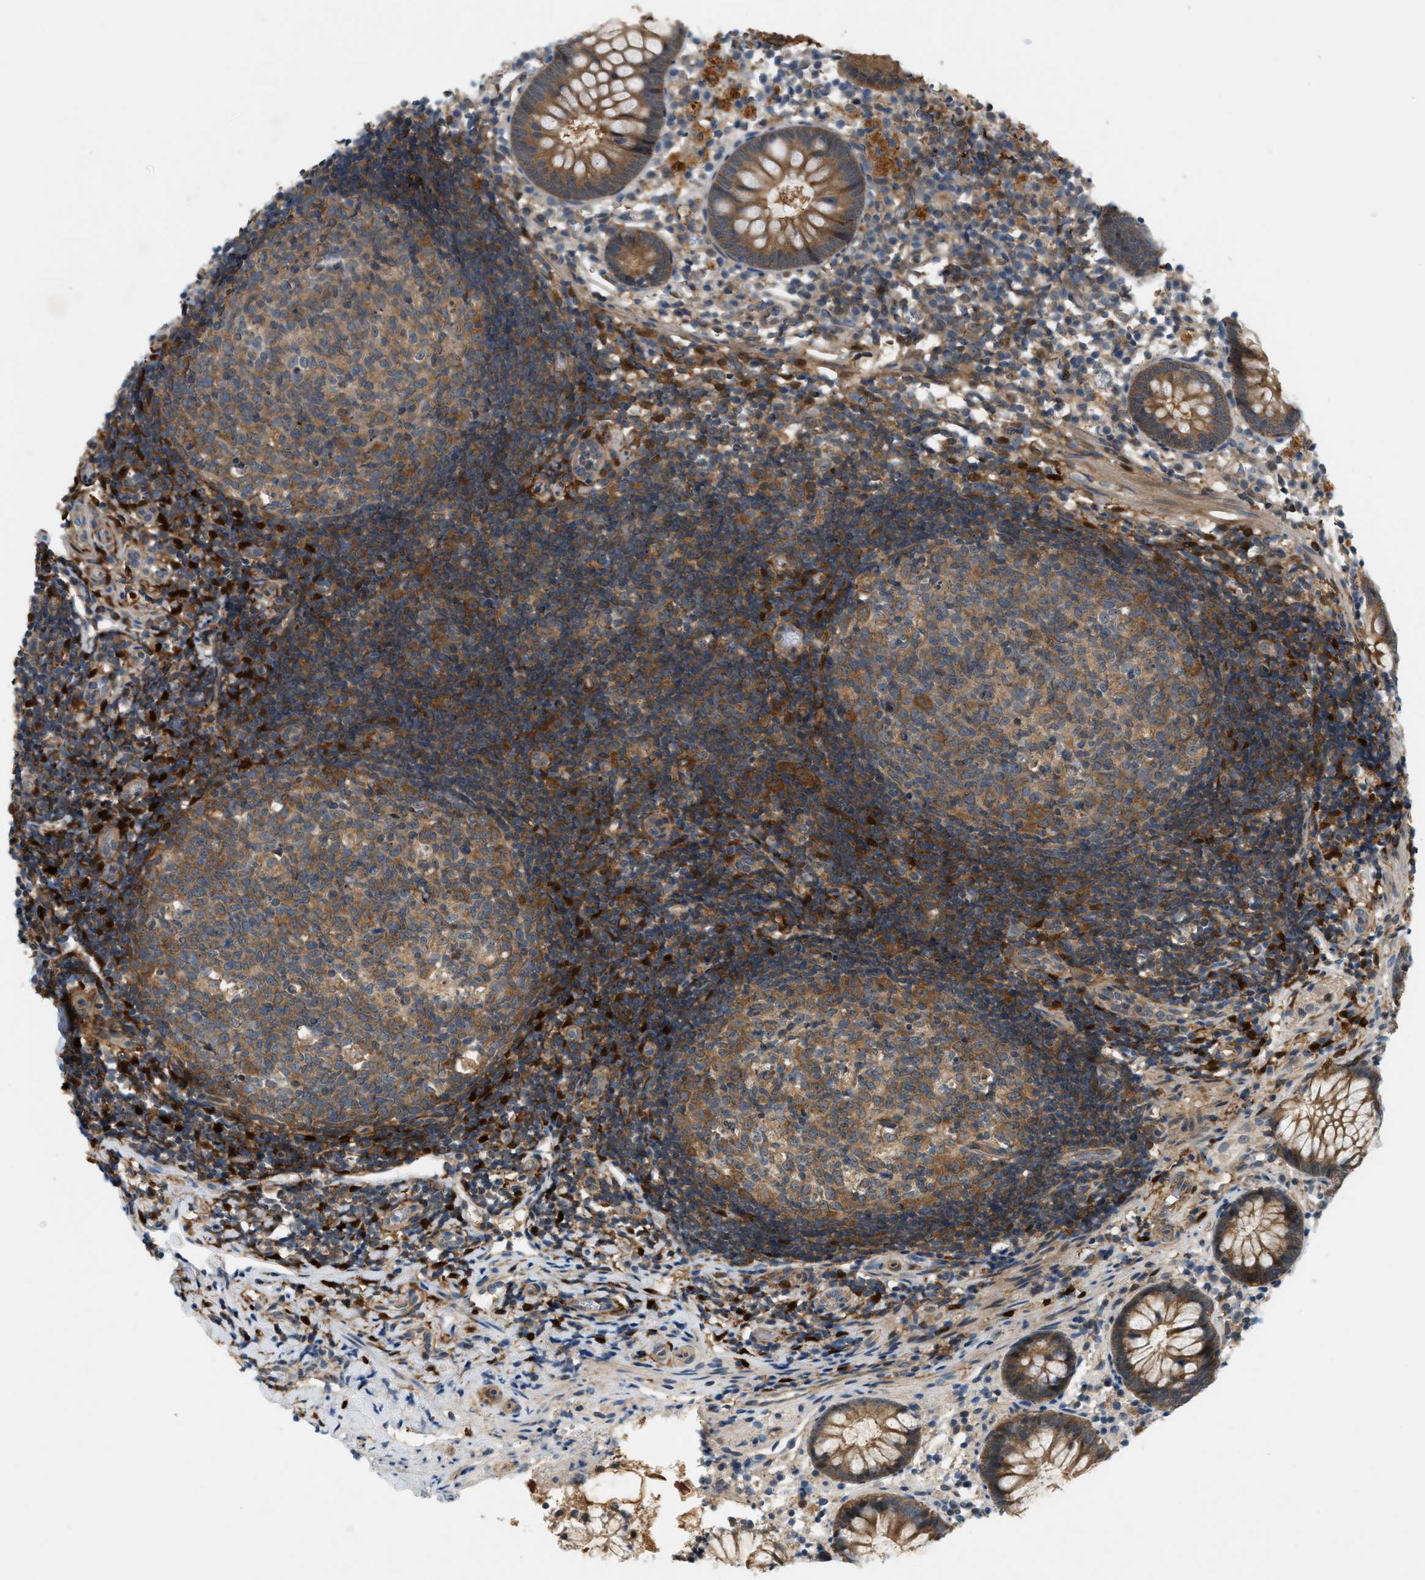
{"staining": {"intensity": "strong", "quantity": ">75%", "location": "cytoplasmic/membranous"}, "tissue": "appendix", "cell_type": "Glandular cells", "image_type": "normal", "snomed": [{"axis": "morphology", "description": "Normal tissue, NOS"}, {"axis": "topography", "description": "Appendix"}], "caption": "Approximately >75% of glandular cells in normal human appendix reveal strong cytoplasmic/membranous protein positivity as visualized by brown immunohistochemical staining.", "gene": "PDCL3", "patient": {"sex": "female", "age": 20}}